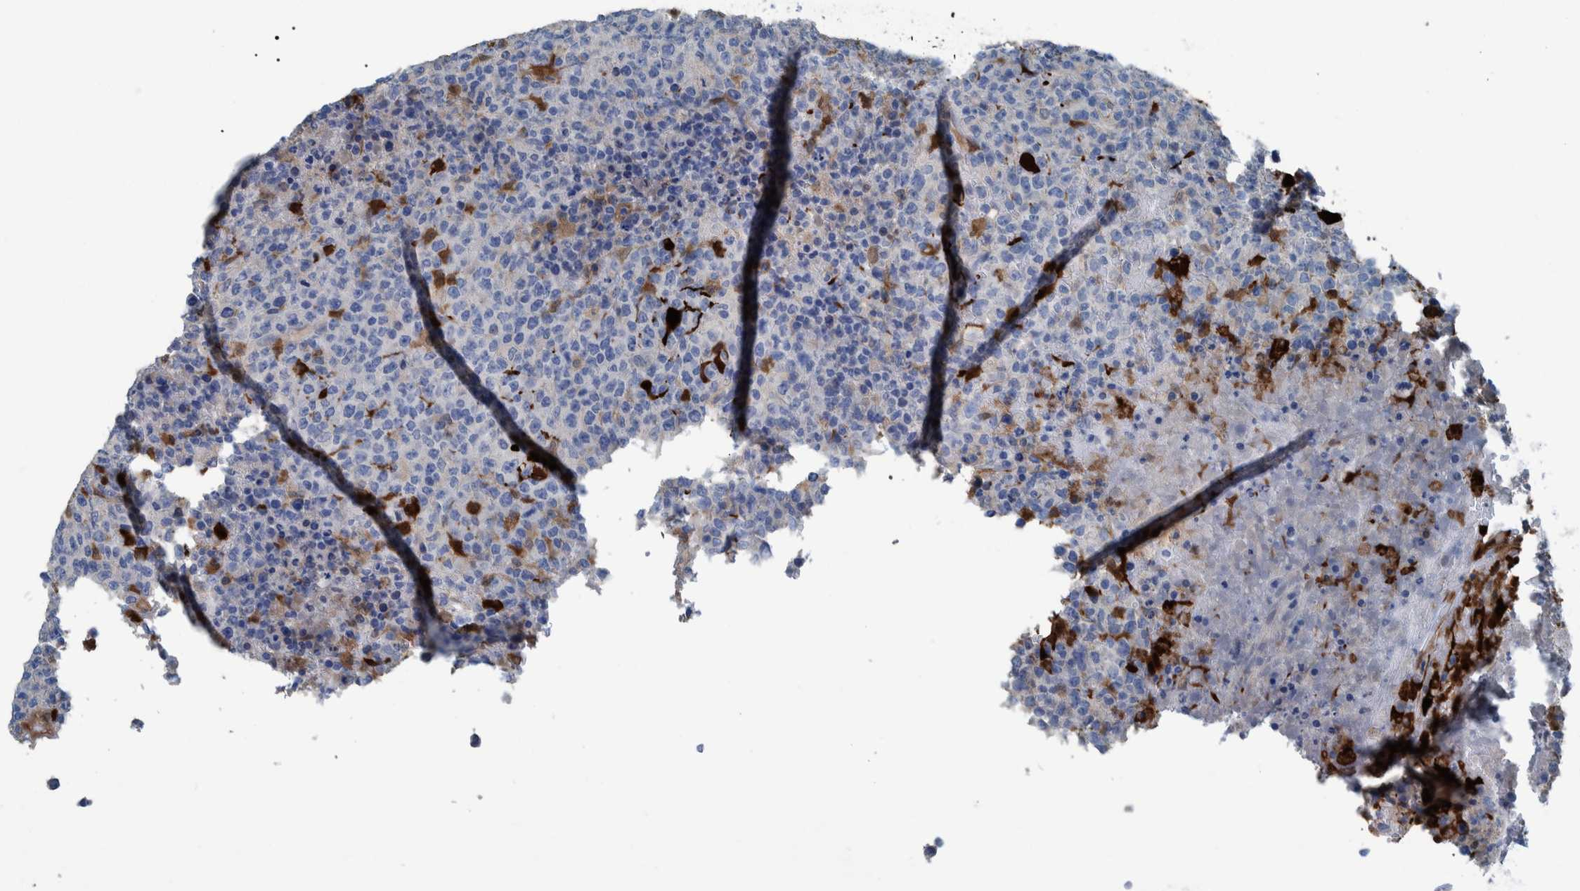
{"staining": {"intensity": "moderate", "quantity": "<25%", "location": "cytoplasmic/membranous"}, "tissue": "lymphoma", "cell_type": "Tumor cells", "image_type": "cancer", "snomed": [{"axis": "morphology", "description": "Malignant lymphoma, non-Hodgkin's type, High grade"}, {"axis": "topography", "description": "Lymph node"}], "caption": "Lymphoma was stained to show a protein in brown. There is low levels of moderate cytoplasmic/membranous positivity in approximately <25% of tumor cells.", "gene": "IDO1", "patient": {"sex": "male", "age": 13}}